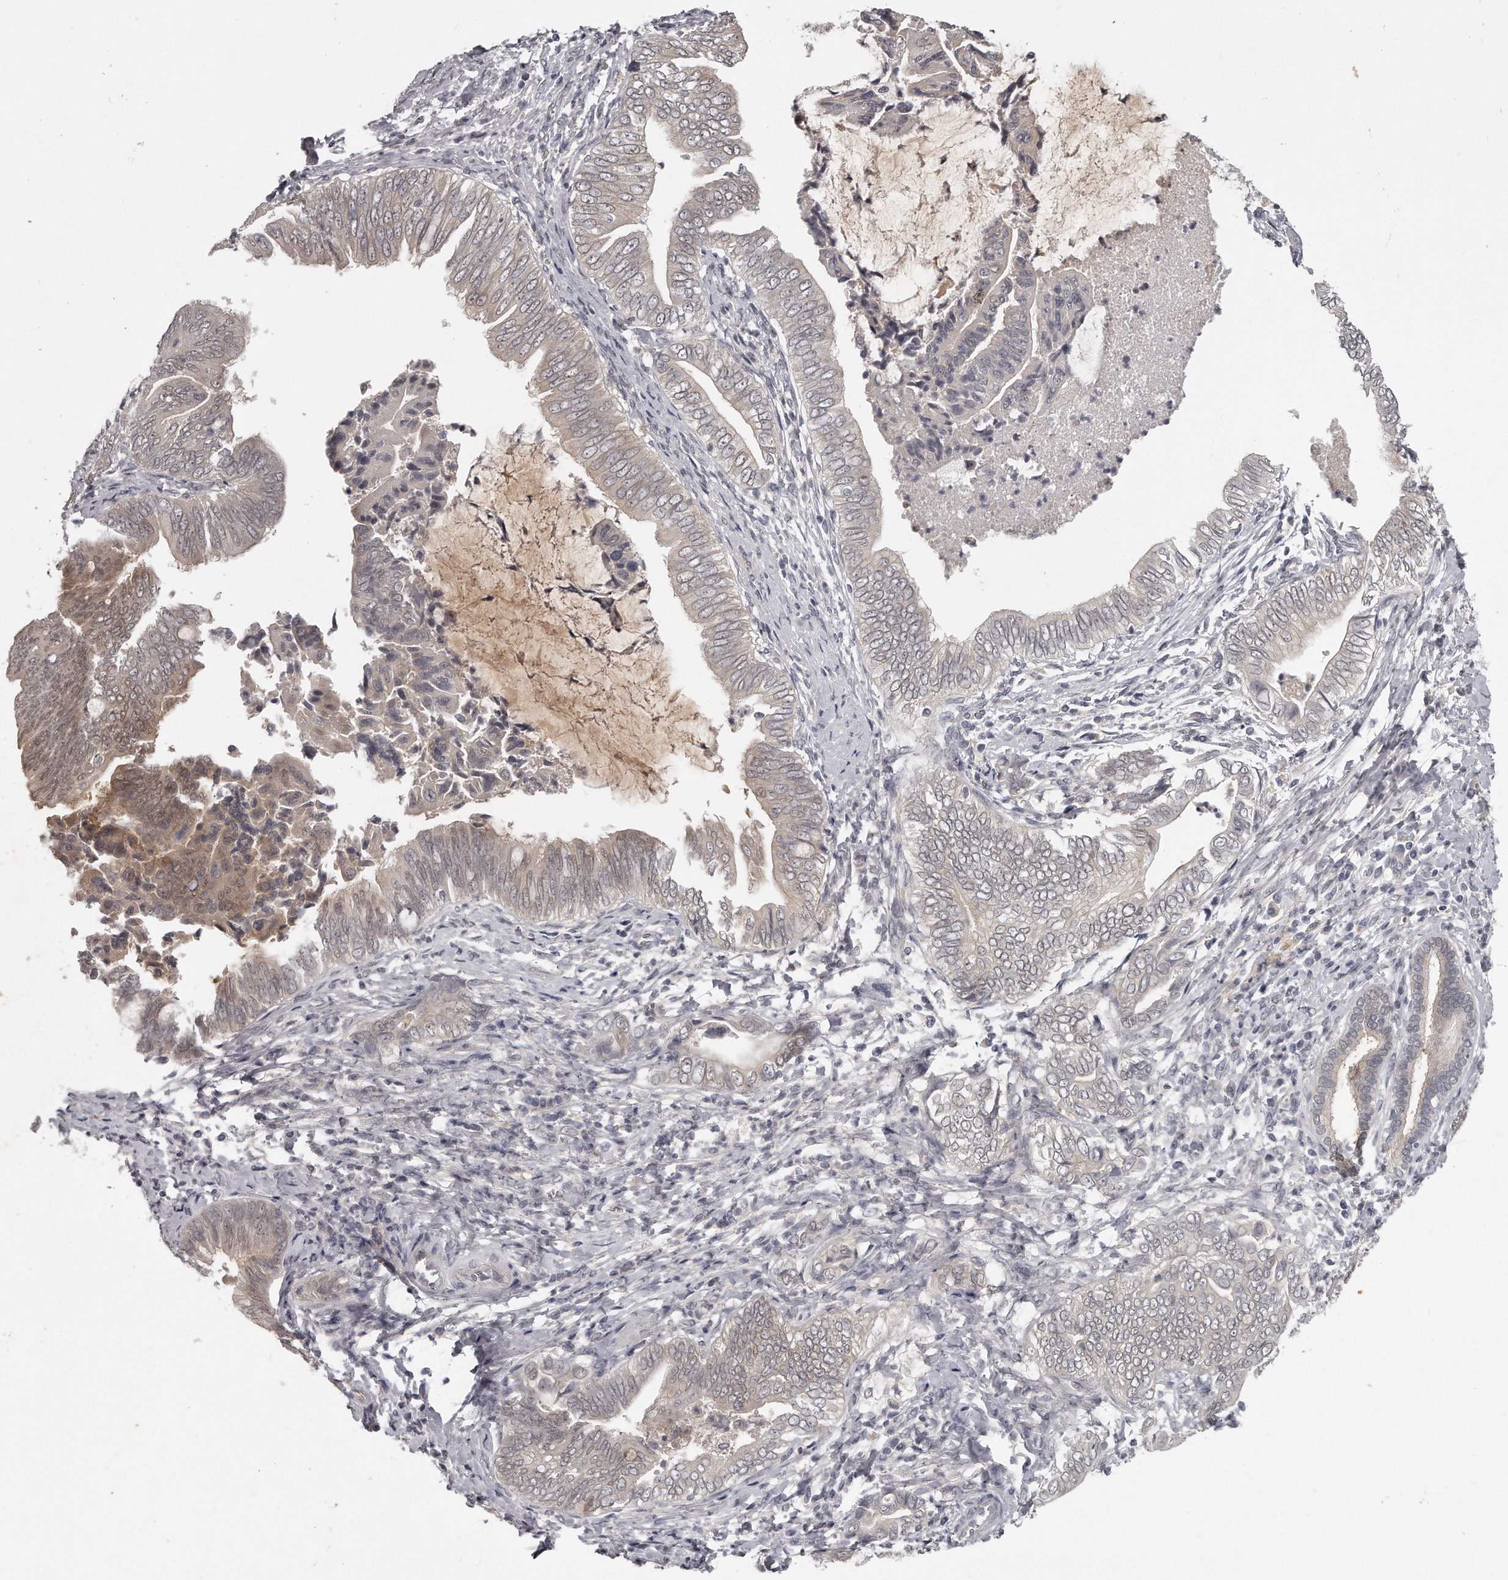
{"staining": {"intensity": "weak", "quantity": "25%-75%", "location": "cytoplasmic/membranous,nuclear"}, "tissue": "pancreatic cancer", "cell_type": "Tumor cells", "image_type": "cancer", "snomed": [{"axis": "morphology", "description": "Adenocarcinoma, NOS"}, {"axis": "topography", "description": "Pancreas"}], "caption": "IHC micrograph of neoplastic tissue: human adenocarcinoma (pancreatic) stained using immunohistochemistry (IHC) reveals low levels of weak protein expression localized specifically in the cytoplasmic/membranous and nuclear of tumor cells, appearing as a cytoplasmic/membranous and nuclear brown color.", "gene": "GGCT", "patient": {"sex": "male", "age": 75}}